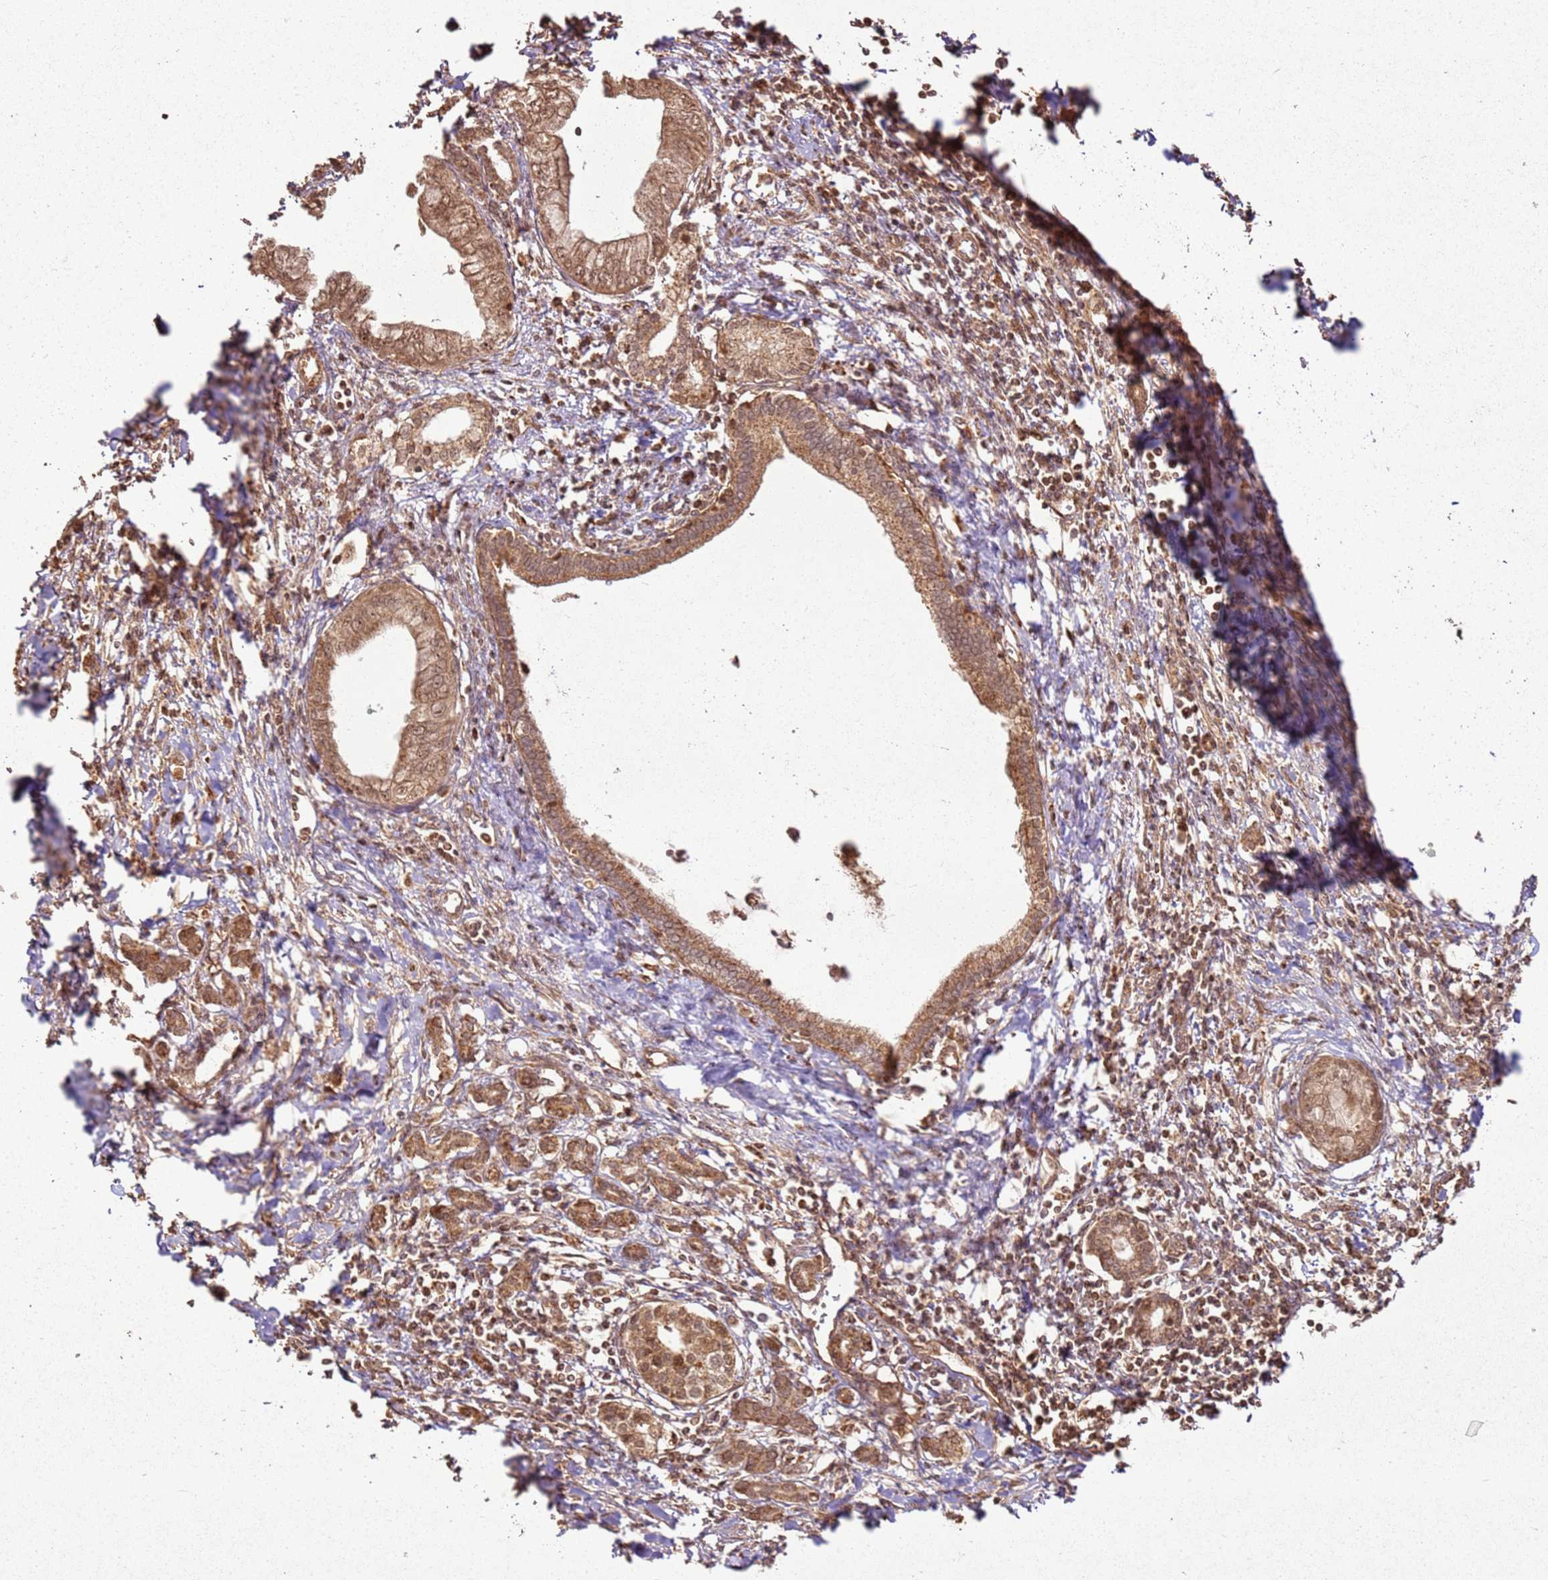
{"staining": {"intensity": "moderate", "quantity": ">75%", "location": "cytoplasmic/membranous,nuclear"}, "tissue": "pancreatic cancer", "cell_type": "Tumor cells", "image_type": "cancer", "snomed": [{"axis": "morphology", "description": "Adenocarcinoma, NOS"}, {"axis": "topography", "description": "Pancreas"}], "caption": "Immunohistochemical staining of human adenocarcinoma (pancreatic) exhibits moderate cytoplasmic/membranous and nuclear protein positivity in about >75% of tumor cells.", "gene": "MRPS6", "patient": {"sex": "male", "age": 48}}